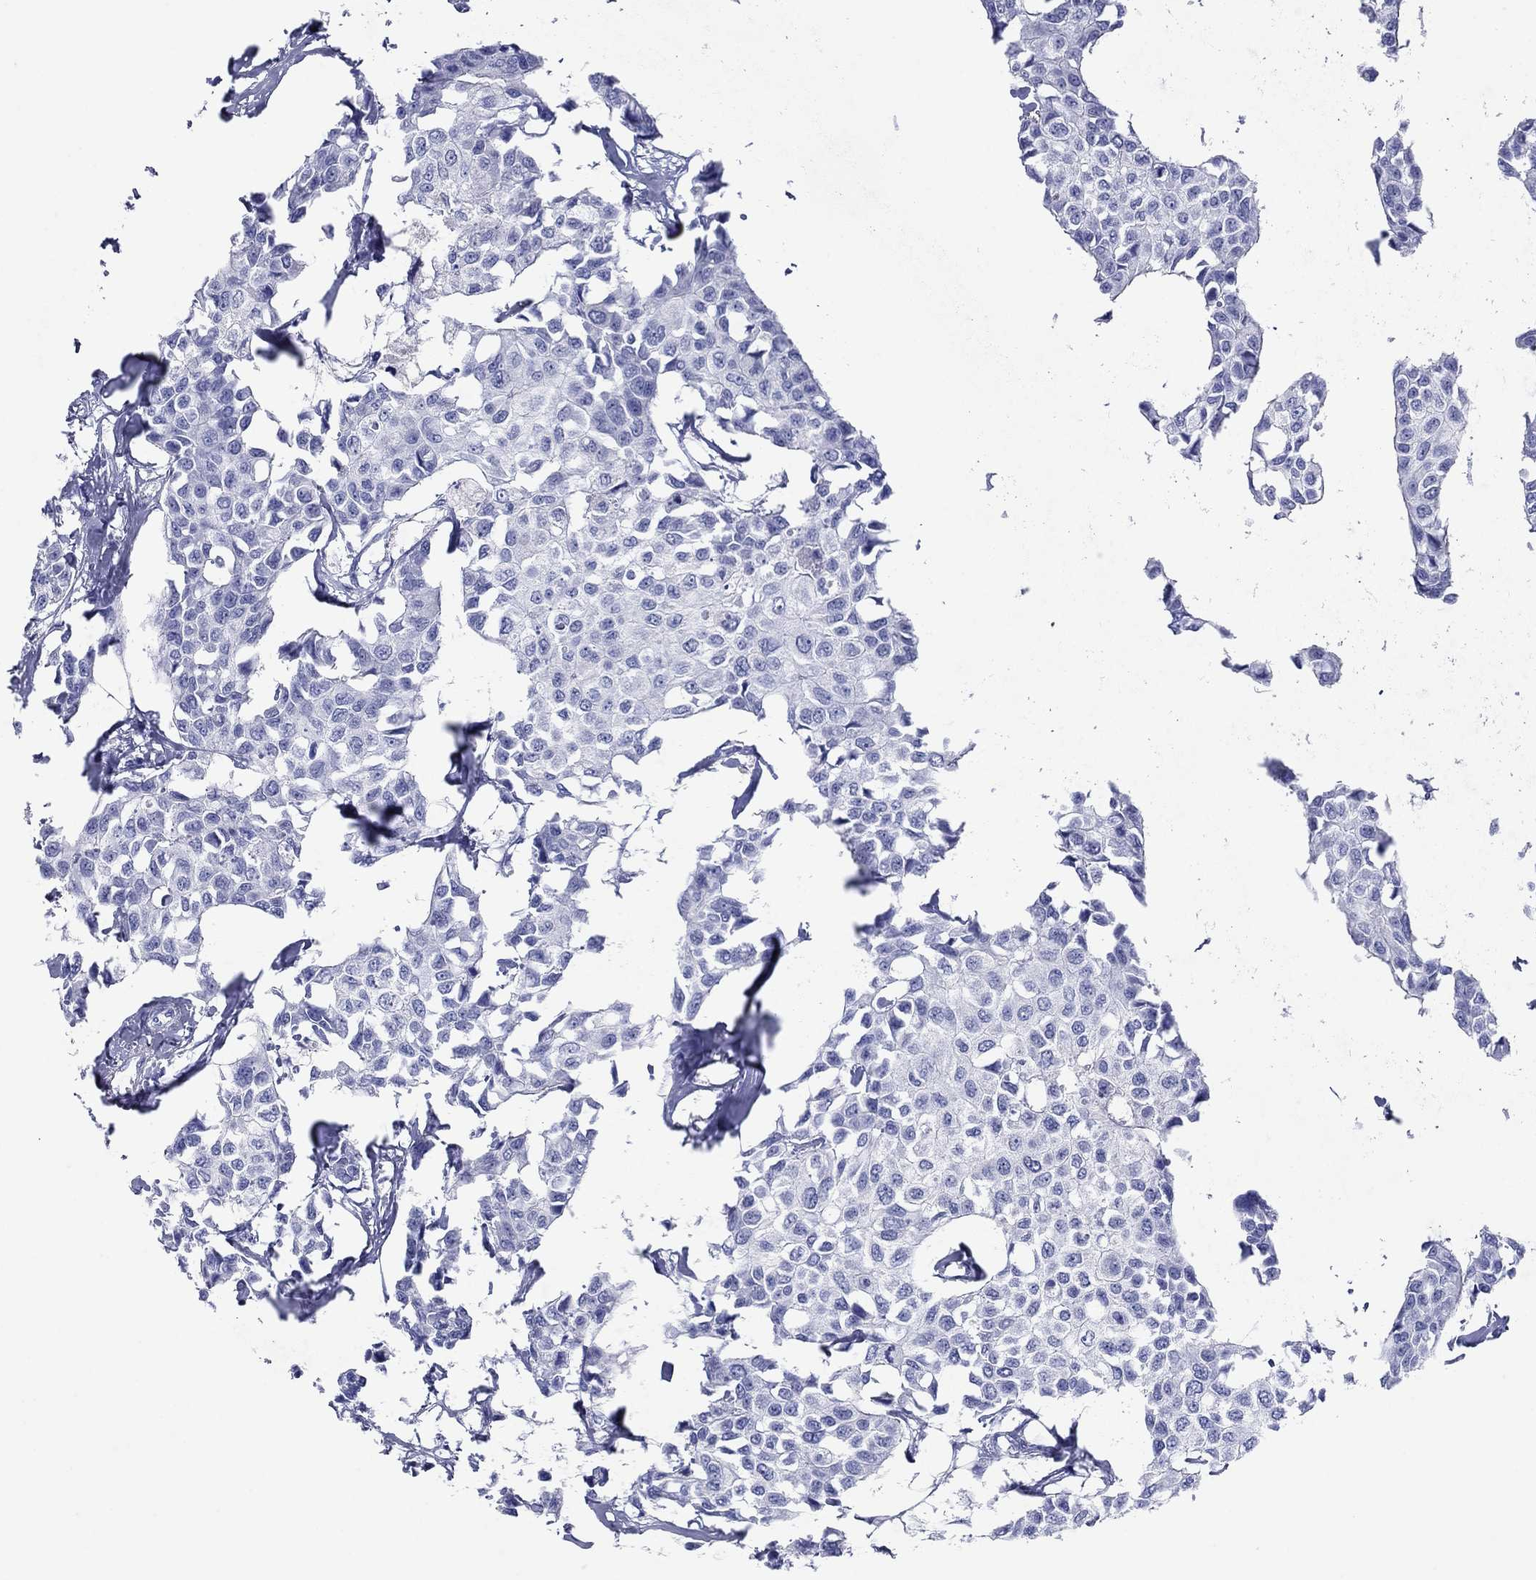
{"staining": {"intensity": "negative", "quantity": "none", "location": "none"}, "tissue": "breast cancer", "cell_type": "Tumor cells", "image_type": "cancer", "snomed": [{"axis": "morphology", "description": "Duct carcinoma"}, {"axis": "topography", "description": "Breast"}], "caption": "Human intraductal carcinoma (breast) stained for a protein using IHC displays no positivity in tumor cells.", "gene": "ATP4A", "patient": {"sex": "female", "age": 80}}